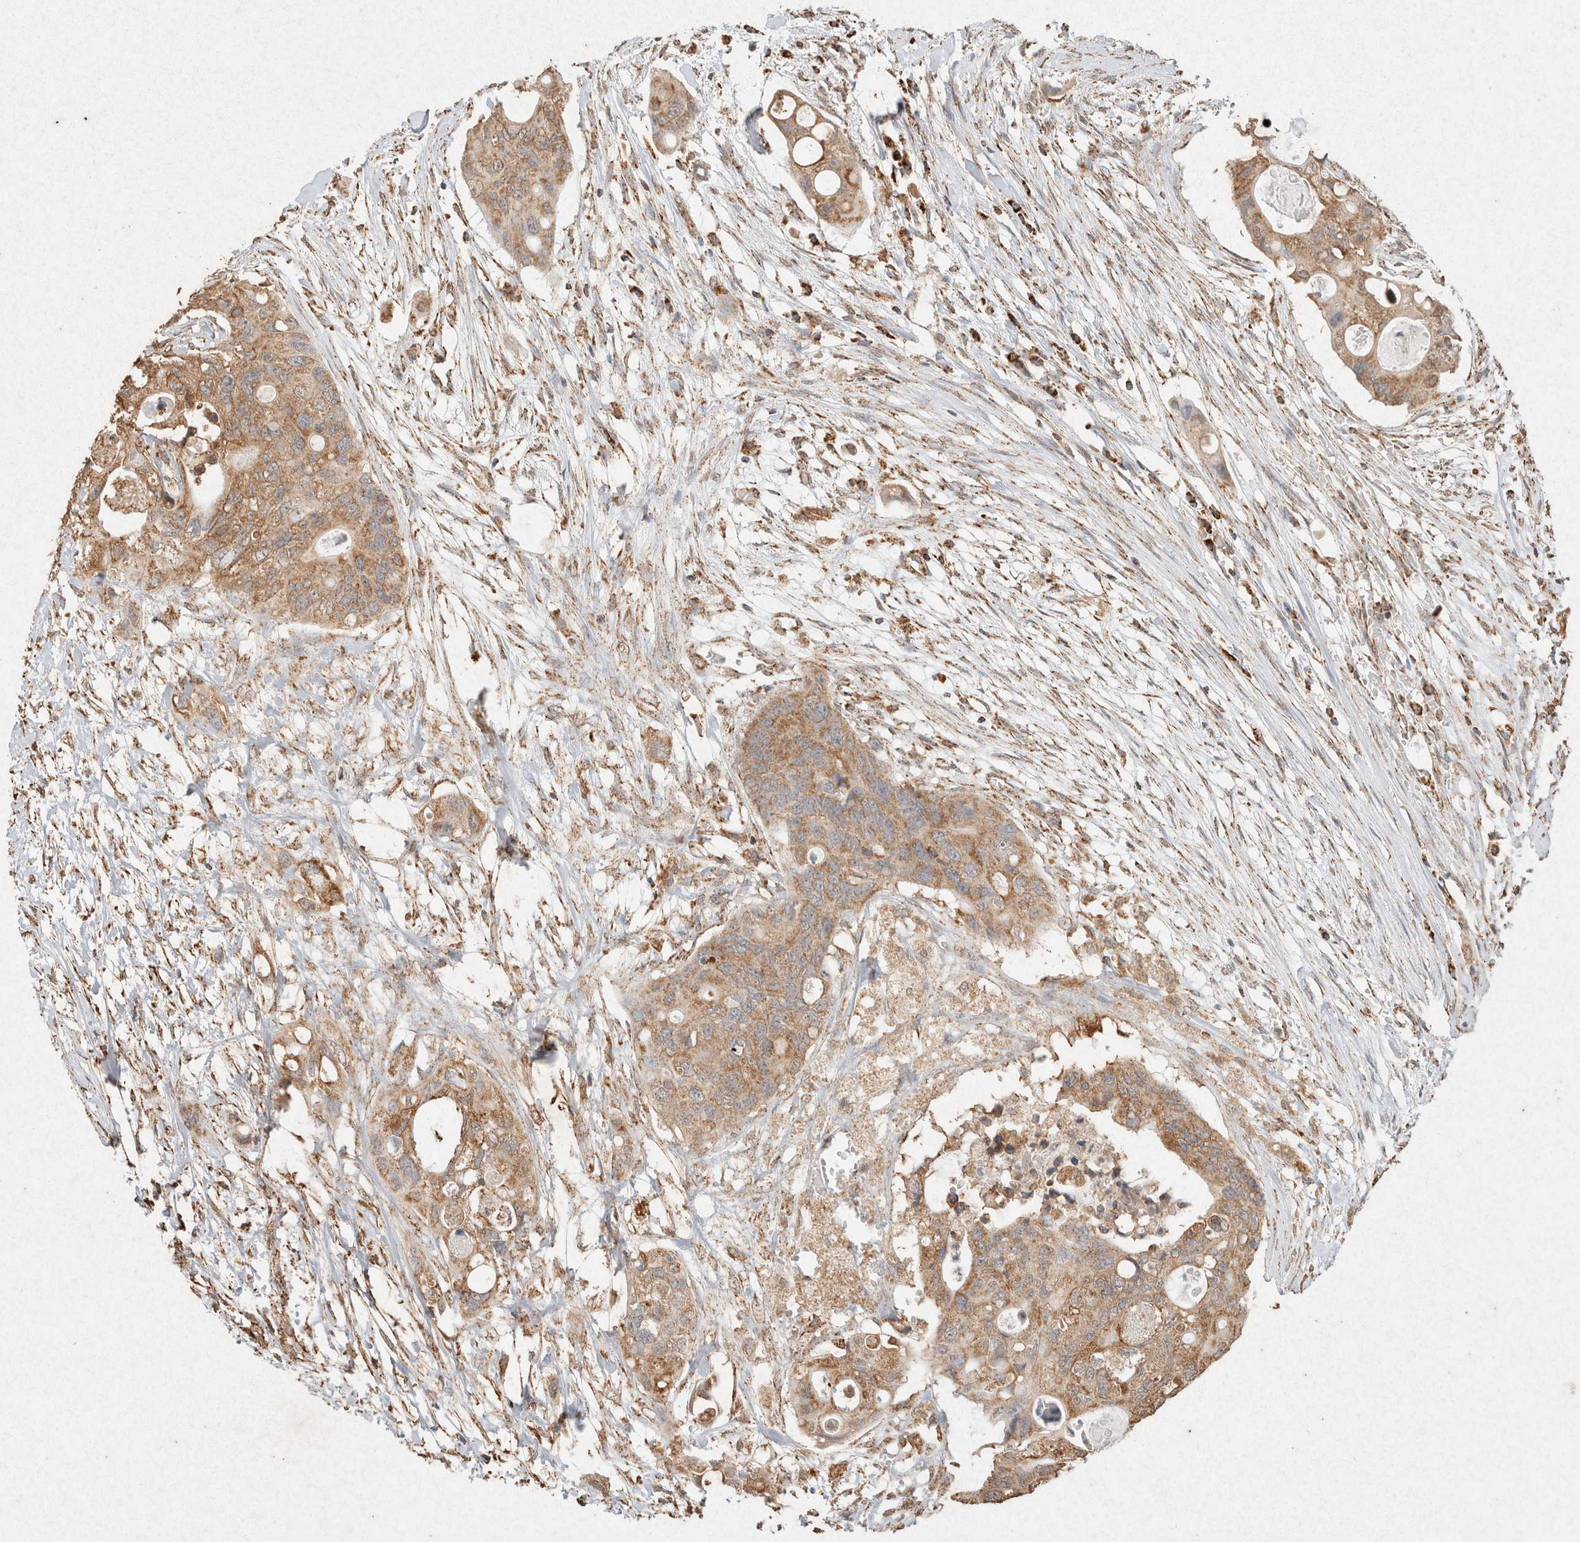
{"staining": {"intensity": "moderate", "quantity": ">75%", "location": "cytoplasmic/membranous"}, "tissue": "colorectal cancer", "cell_type": "Tumor cells", "image_type": "cancer", "snomed": [{"axis": "morphology", "description": "Adenocarcinoma, NOS"}, {"axis": "topography", "description": "Colon"}], "caption": "Colorectal cancer stained with immunohistochemistry (IHC) exhibits moderate cytoplasmic/membranous expression in approximately >75% of tumor cells.", "gene": "SDC2", "patient": {"sex": "female", "age": 57}}